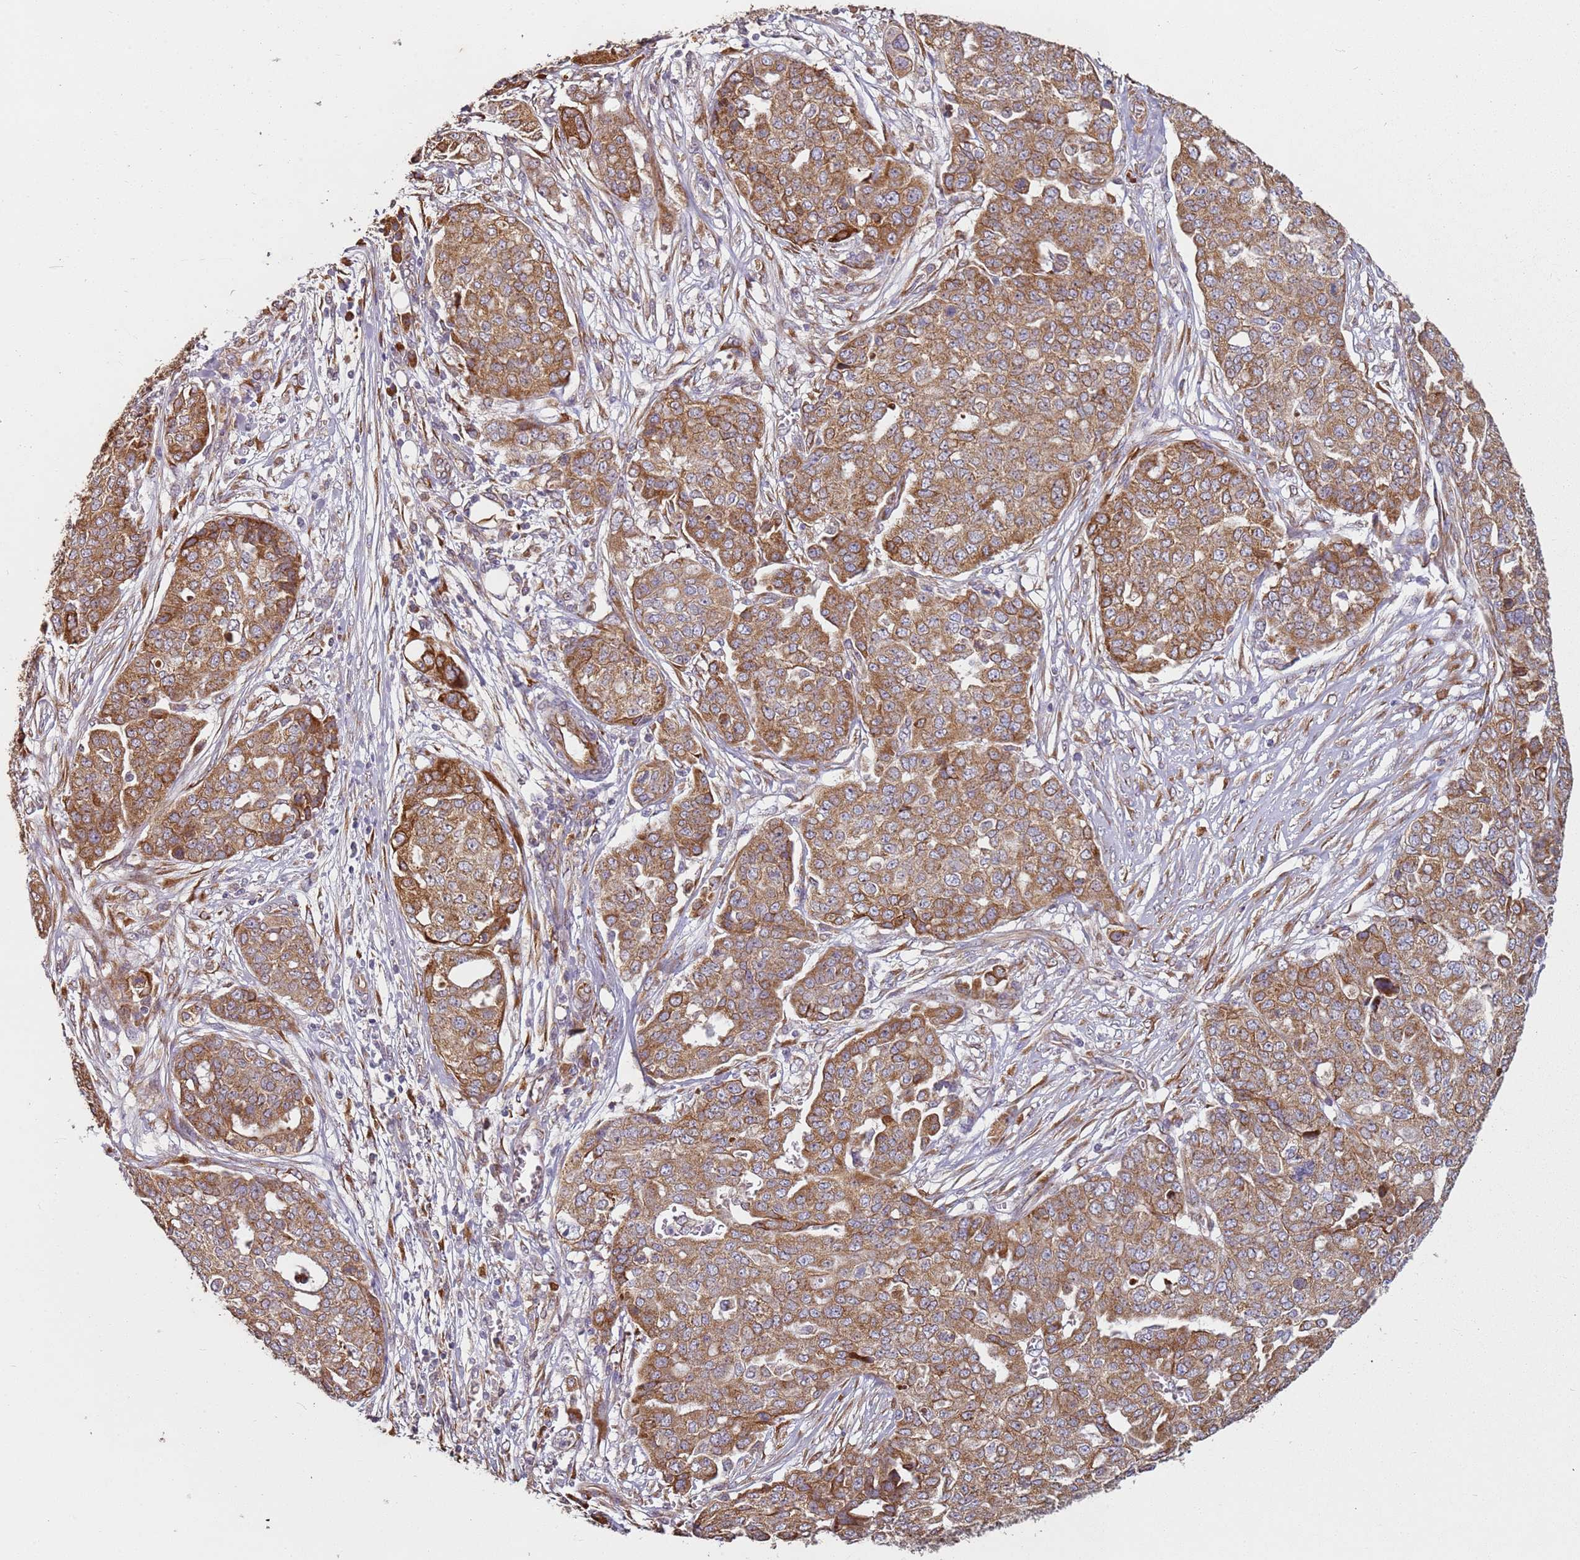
{"staining": {"intensity": "moderate", "quantity": ">75%", "location": "cytoplasmic/membranous"}, "tissue": "ovarian cancer", "cell_type": "Tumor cells", "image_type": "cancer", "snomed": [{"axis": "morphology", "description": "Cystadenocarcinoma, serous, NOS"}, {"axis": "topography", "description": "Soft tissue"}, {"axis": "topography", "description": "Ovary"}], "caption": "Protein expression analysis of serous cystadenocarcinoma (ovarian) displays moderate cytoplasmic/membranous staining in approximately >75% of tumor cells.", "gene": "ARFRP1", "patient": {"sex": "female", "age": 57}}